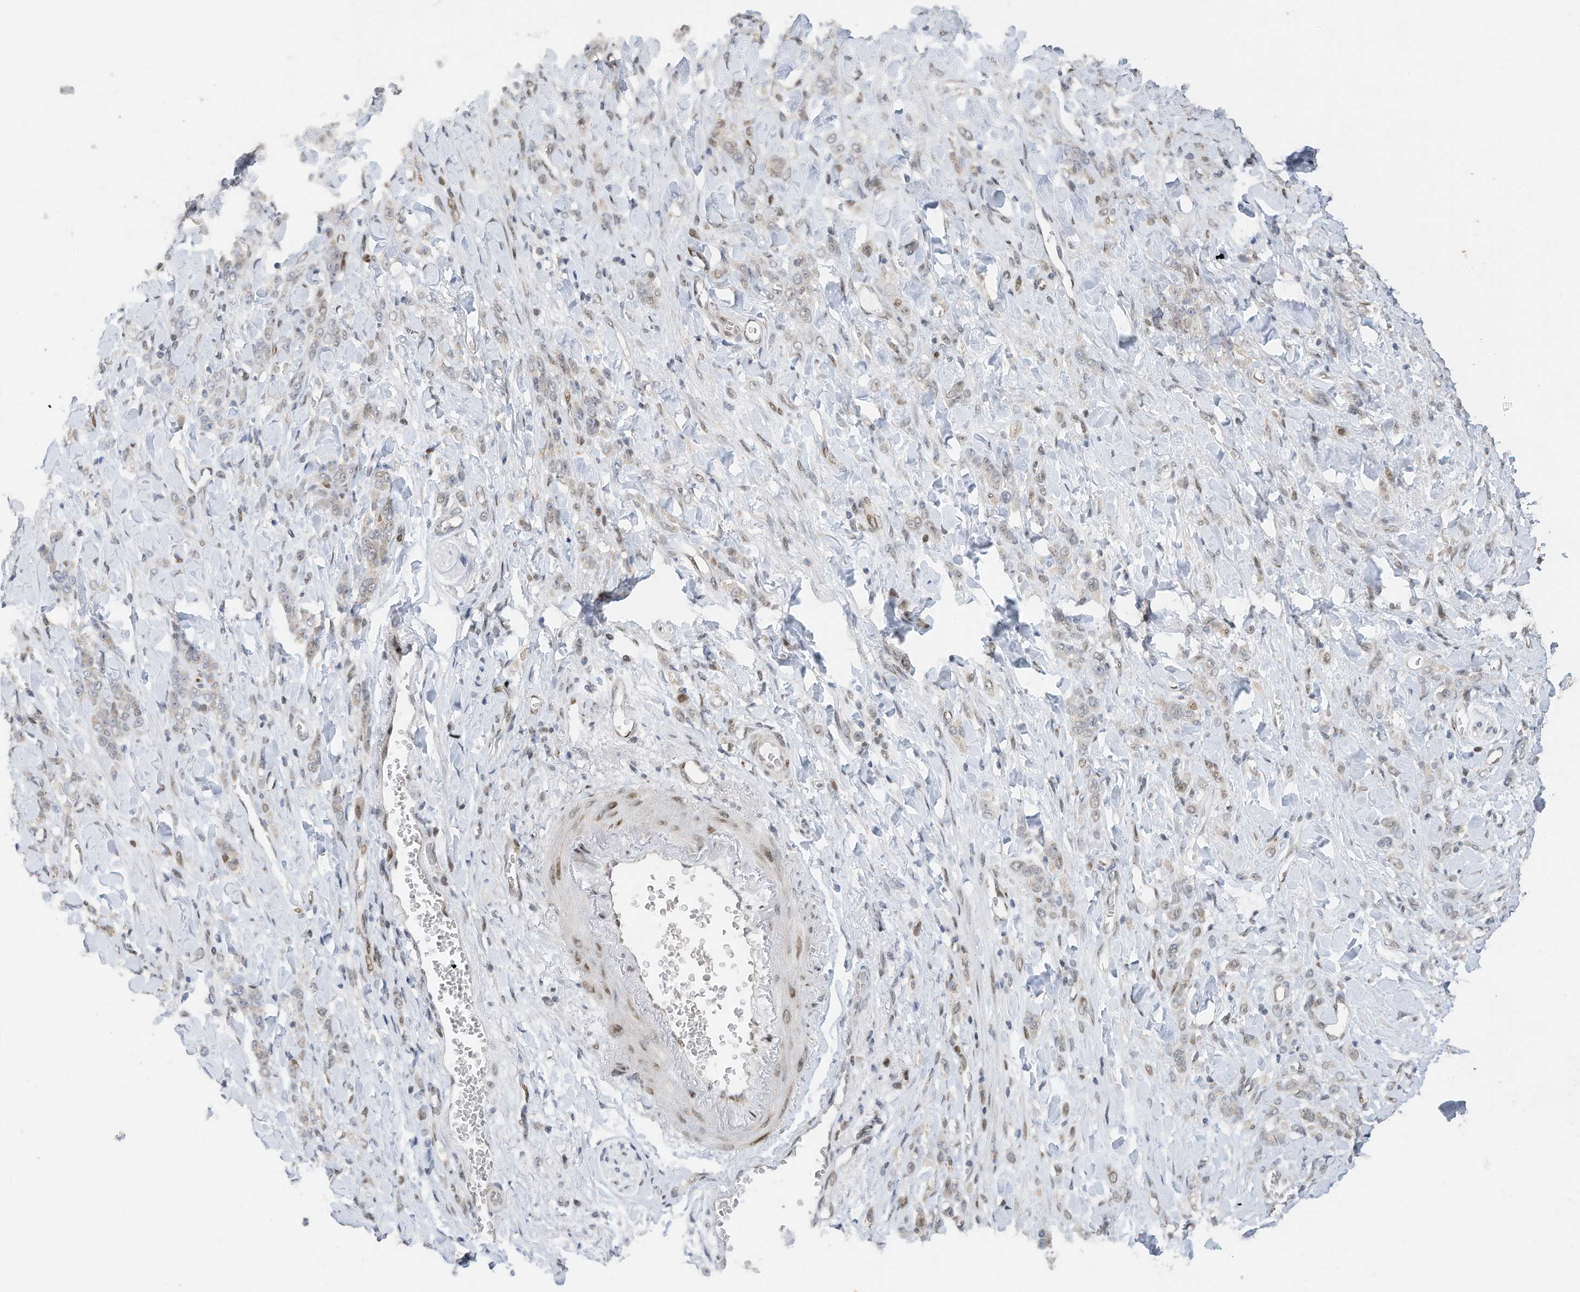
{"staining": {"intensity": "weak", "quantity": "<25%", "location": "nuclear"}, "tissue": "stomach cancer", "cell_type": "Tumor cells", "image_type": "cancer", "snomed": [{"axis": "morphology", "description": "Normal tissue, NOS"}, {"axis": "morphology", "description": "Adenocarcinoma, NOS"}, {"axis": "topography", "description": "Stomach"}], "caption": "IHC image of human adenocarcinoma (stomach) stained for a protein (brown), which demonstrates no staining in tumor cells. (Stains: DAB (3,3'-diaminobenzidine) IHC with hematoxylin counter stain, Microscopy: brightfield microscopy at high magnification).", "gene": "RABL3", "patient": {"sex": "male", "age": 82}}